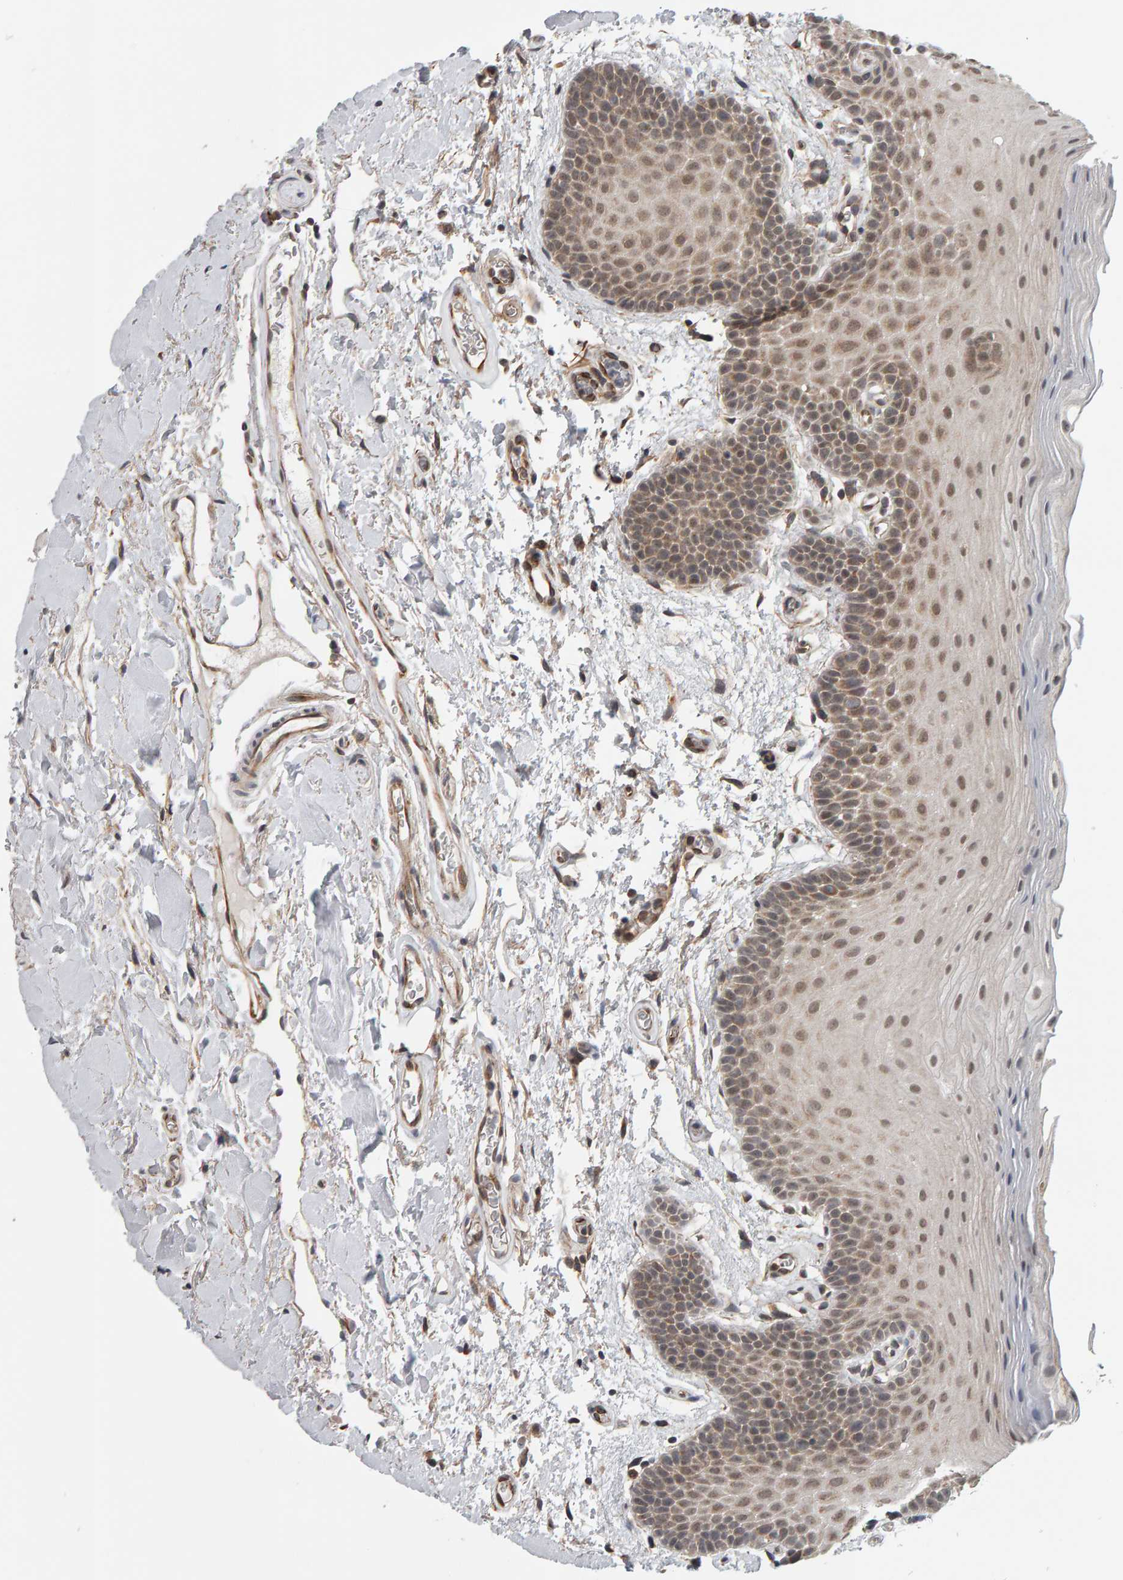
{"staining": {"intensity": "moderate", "quantity": ">75%", "location": "cytoplasmic/membranous,nuclear"}, "tissue": "oral mucosa", "cell_type": "Squamous epithelial cells", "image_type": "normal", "snomed": [{"axis": "morphology", "description": "Normal tissue, NOS"}, {"axis": "topography", "description": "Oral tissue"}], "caption": "Moderate cytoplasmic/membranous,nuclear protein staining is appreciated in about >75% of squamous epithelial cells in oral mucosa. (IHC, brightfield microscopy, high magnification).", "gene": "DAP3", "patient": {"sex": "male", "age": 62}}